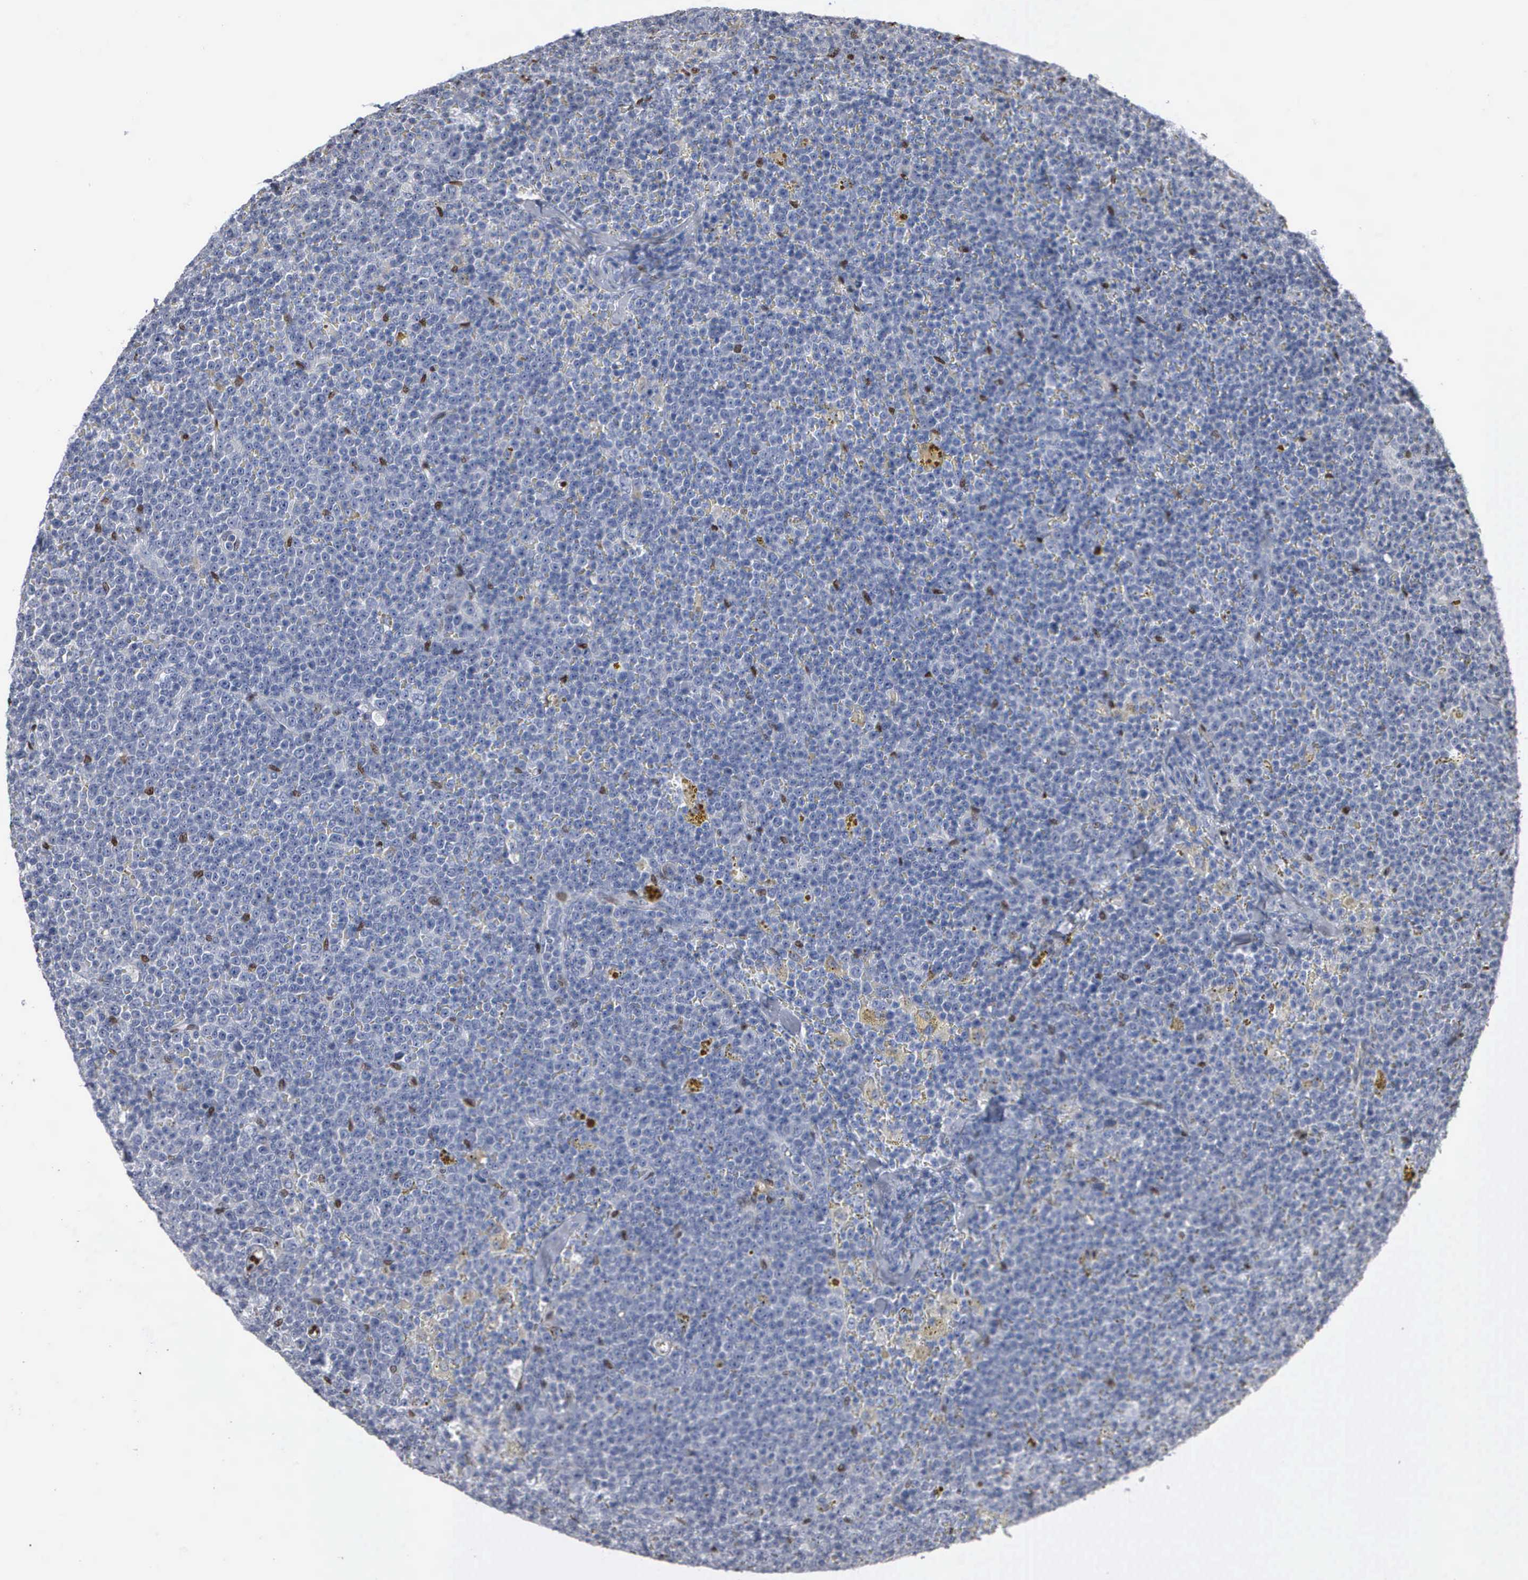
{"staining": {"intensity": "negative", "quantity": "none", "location": "none"}, "tissue": "lymphoma", "cell_type": "Tumor cells", "image_type": "cancer", "snomed": [{"axis": "morphology", "description": "Malignant lymphoma, non-Hodgkin's type, Low grade"}, {"axis": "topography", "description": "Lymph node"}], "caption": "There is no significant expression in tumor cells of low-grade malignant lymphoma, non-Hodgkin's type.", "gene": "FGF2", "patient": {"sex": "male", "age": 50}}